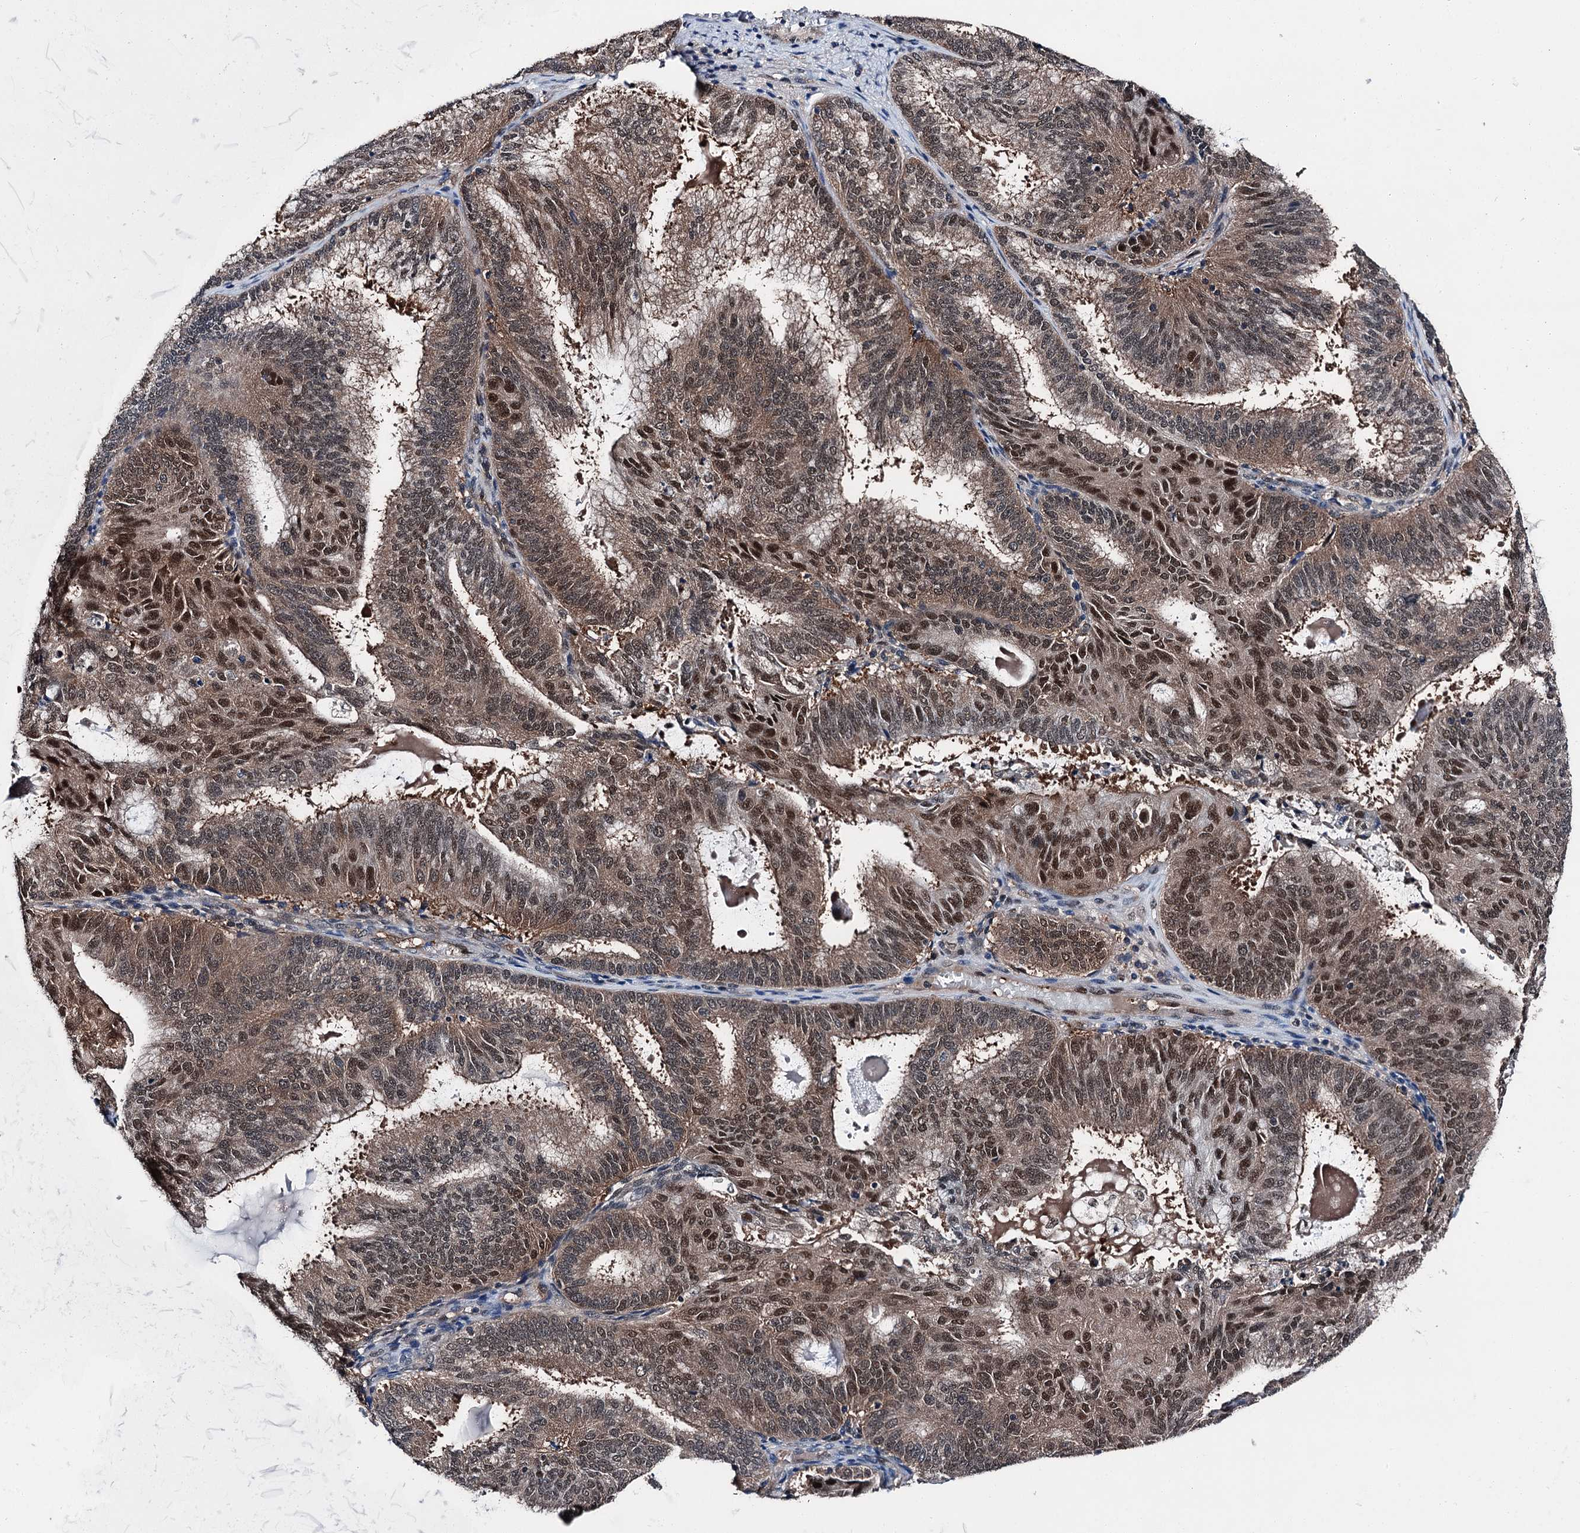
{"staining": {"intensity": "moderate", "quantity": ">75%", "location": "cytoplasmic/membranous,nuclear"}, "tissue": "endometrial cancer", "cell_type": "Tumor cells", "image_type": "cancer", "snomed": [{"axis": "morphology", "description": "Adenocarcinoma, NOS"}, {"axis": "topography", "description": "Endometrium"}], "caption": "An image of human endometrial cancer stained for a protein demonstrates moderate cytoplasmic/membranous and nuclear brown staining in tumor cells.", "gene": "PSMD13", "patient": {"sex": "female", "age": 49}}